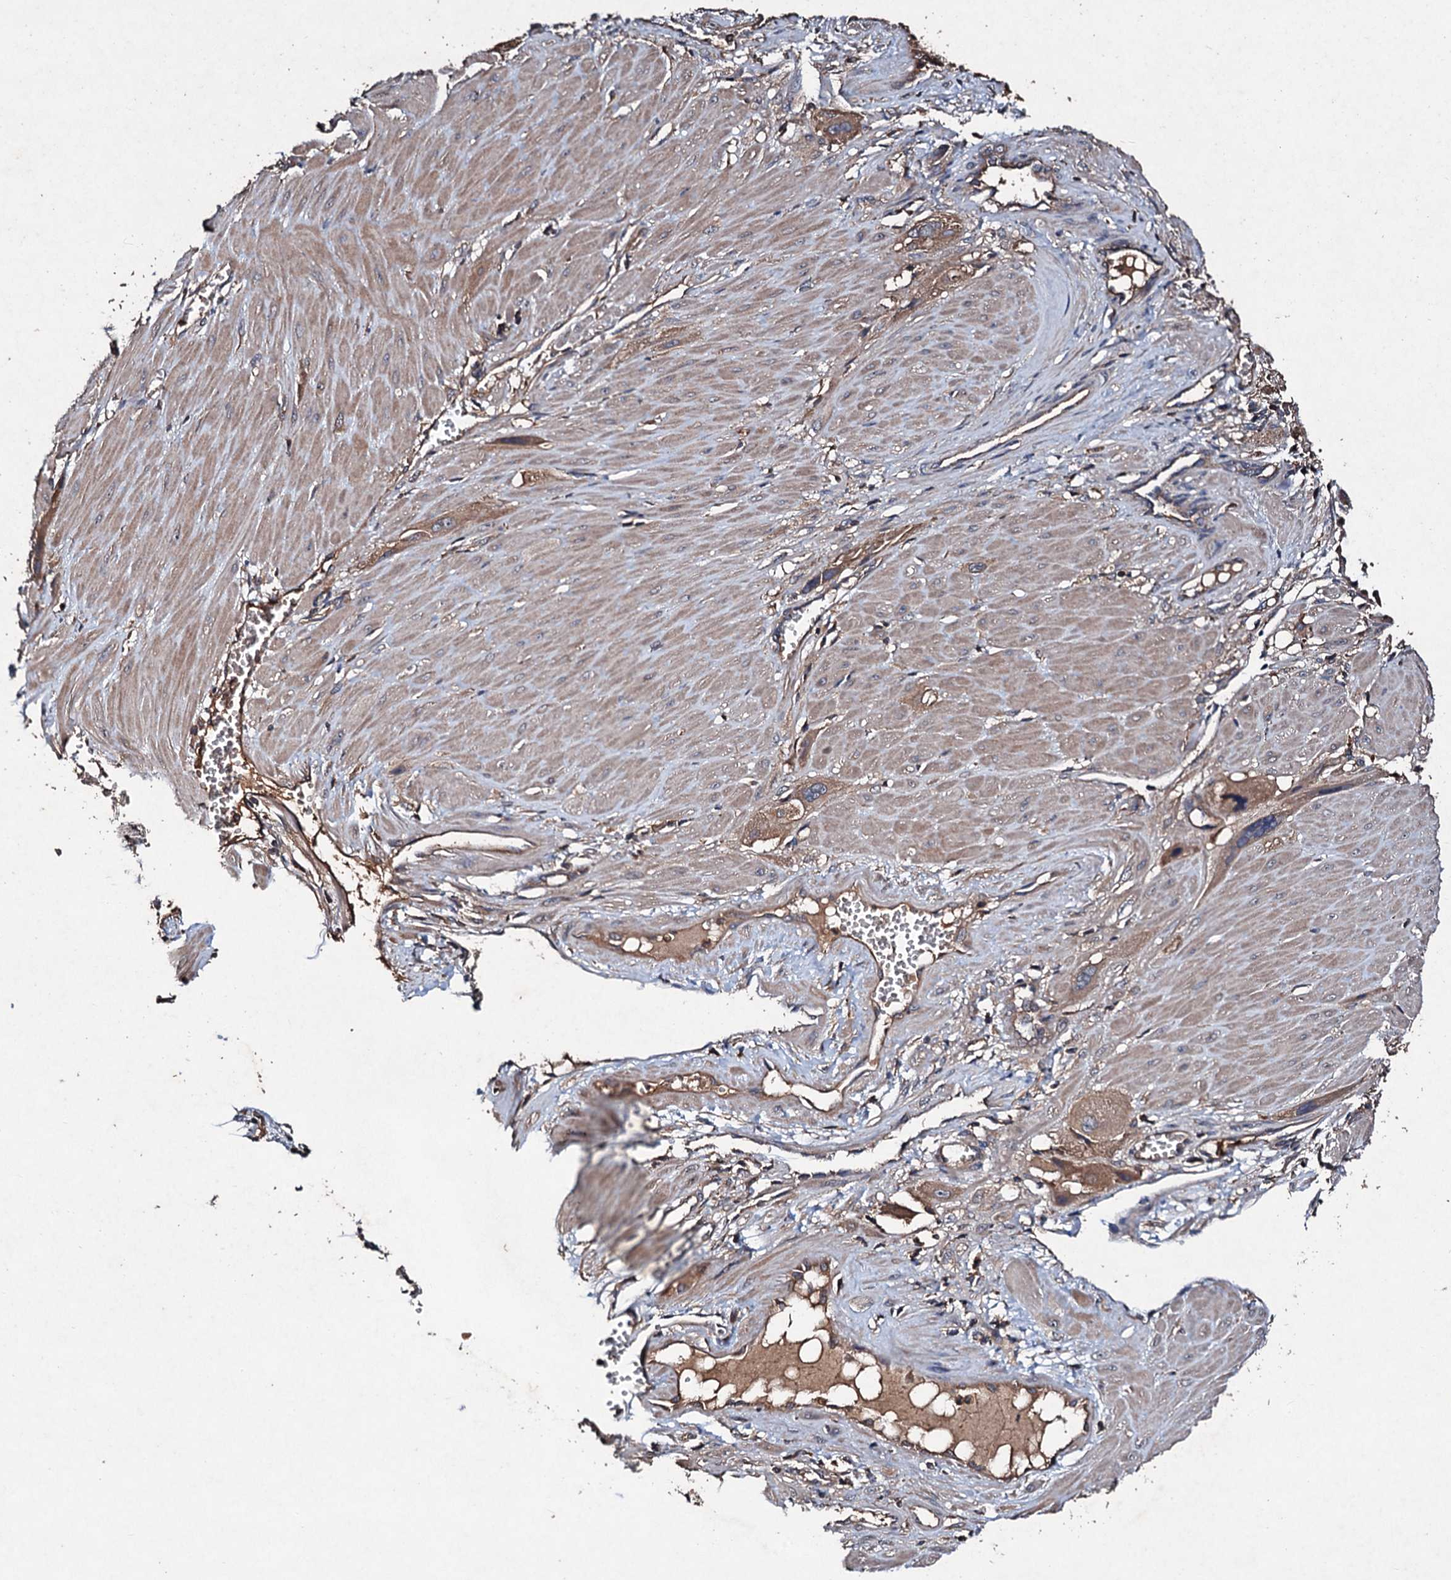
{"staining": {"intensity": "moderate", "quantity": ">75%", "location": "cytoplasmic/membranous"}, "tissue": "cervical cancer", "cell_type": "Tumor cells", "image_type": "cancer", "snomed": [{"axis": "morphology", "description": "Squamous cell carcinoma, NOS"}, {"axis": "topography", "description": "Cervix"}], "caption": "IHC photomicrograph of neoplastic tissue: human squamous cell carcinoma (cervical) stained using IHC demonstrates medium levels of moderate protein expression localized specifically in the cytoplasmic/membranous of tumor cells, appearing as a cytoplasmic/membranous brown color.", "gene": "KERA", "patient": {"sex": "female", "age": 34}}